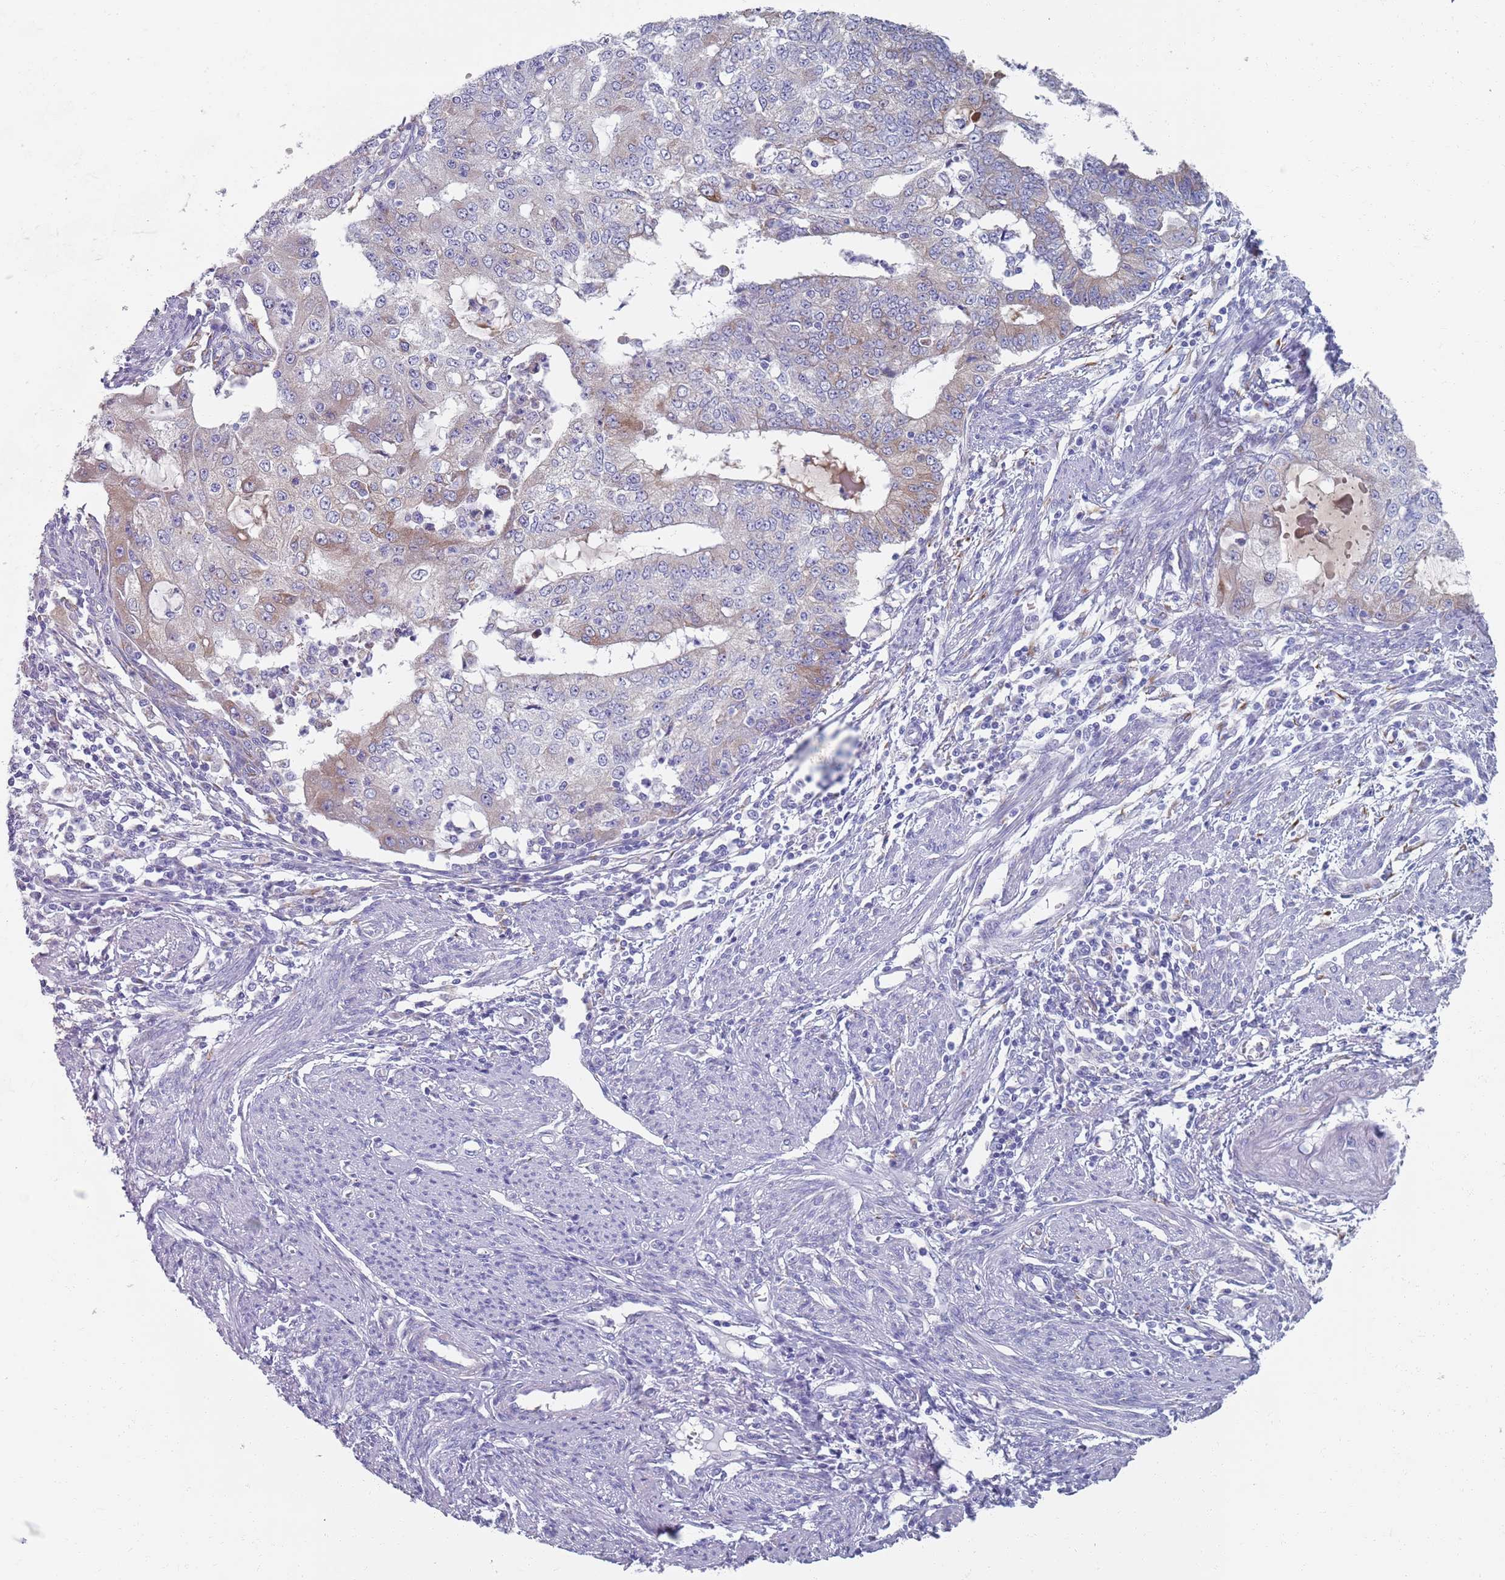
{"staining": {"intensity": "moderate", "quantity": "<25%", "location": "cytoplasmic/membranous"}, "tissue": "endometrial cancer", "cell_type": "Tumor cells", "image_type": "cancer", "snomed": [{"axis": "morphology", "description": "Adenocarcinoma, NOS"}, {"axis": "topography", "description": "Endometrium"}], "caption": "A low amount of moderate cytoplasmic/membranous staining is appreciated in about <25% of tumor cells in adenocarcinoma (endometrial) tissue.", "gene": "PLOD1", "patient": {"sex": "female", "age": 56}}